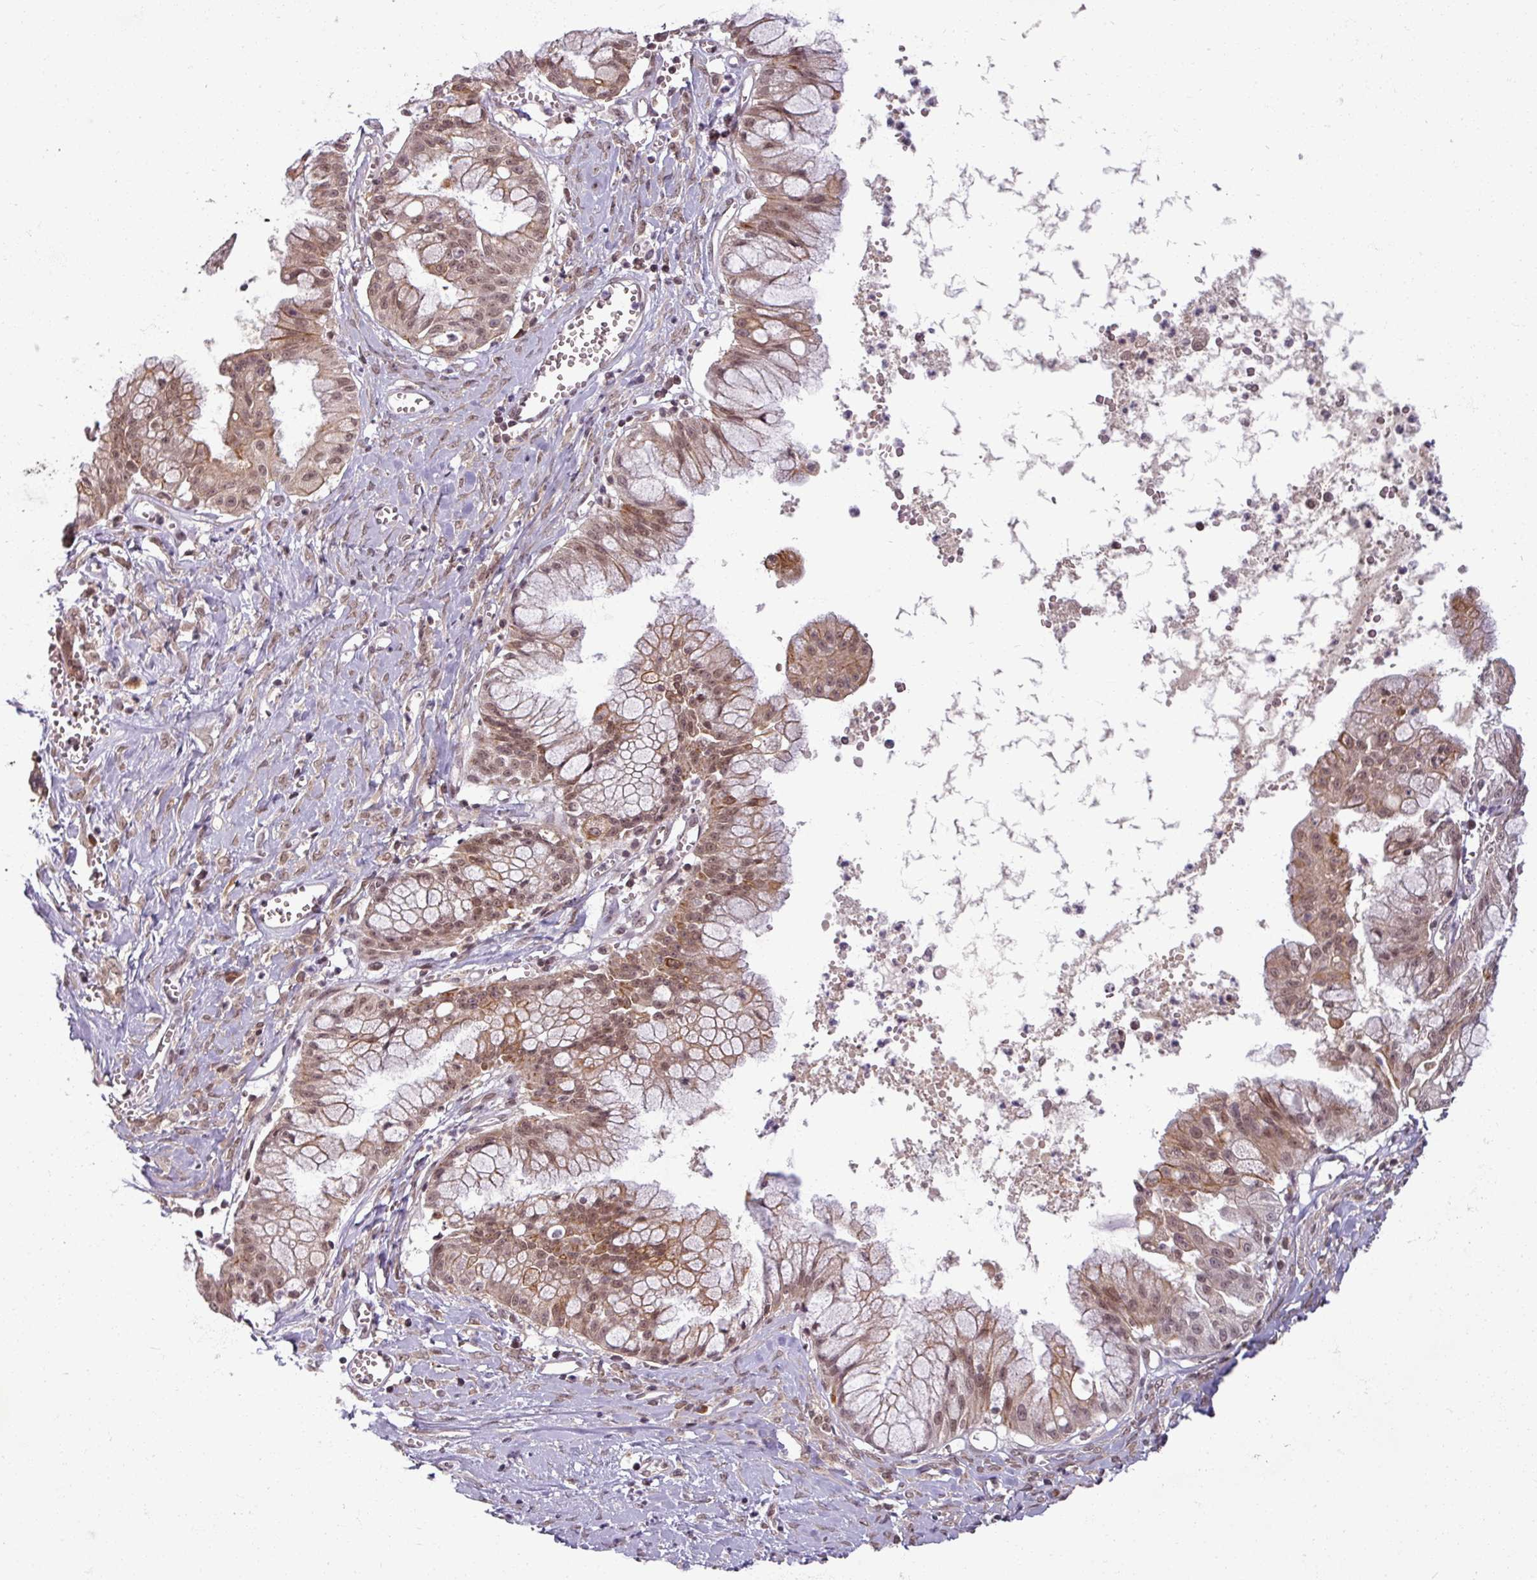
{"staining": {"intensity": "moderate", "quantity": "25%-75%", "location": "cytoplasmic/membranous,nuclear"}, "tissue": "ovarian cancer", "cell_type": "Tumor cells", "image_type": "cancer", "snomed": [{"axis": "morphology", "description": "Cystadenocarcinoma, mucinous, NOS"}, {"axis": "topography", "description": "Ovary"}], "caption": "Tumor cells demonstrate moderate cytoplasmic/membranous and nuclear expression in approximately 25%-75% of cells in mucinous cystadenocarcinoma (ovarian).", "gene": "POLR2G", "patient": {"sex": "female", "age": 70}}